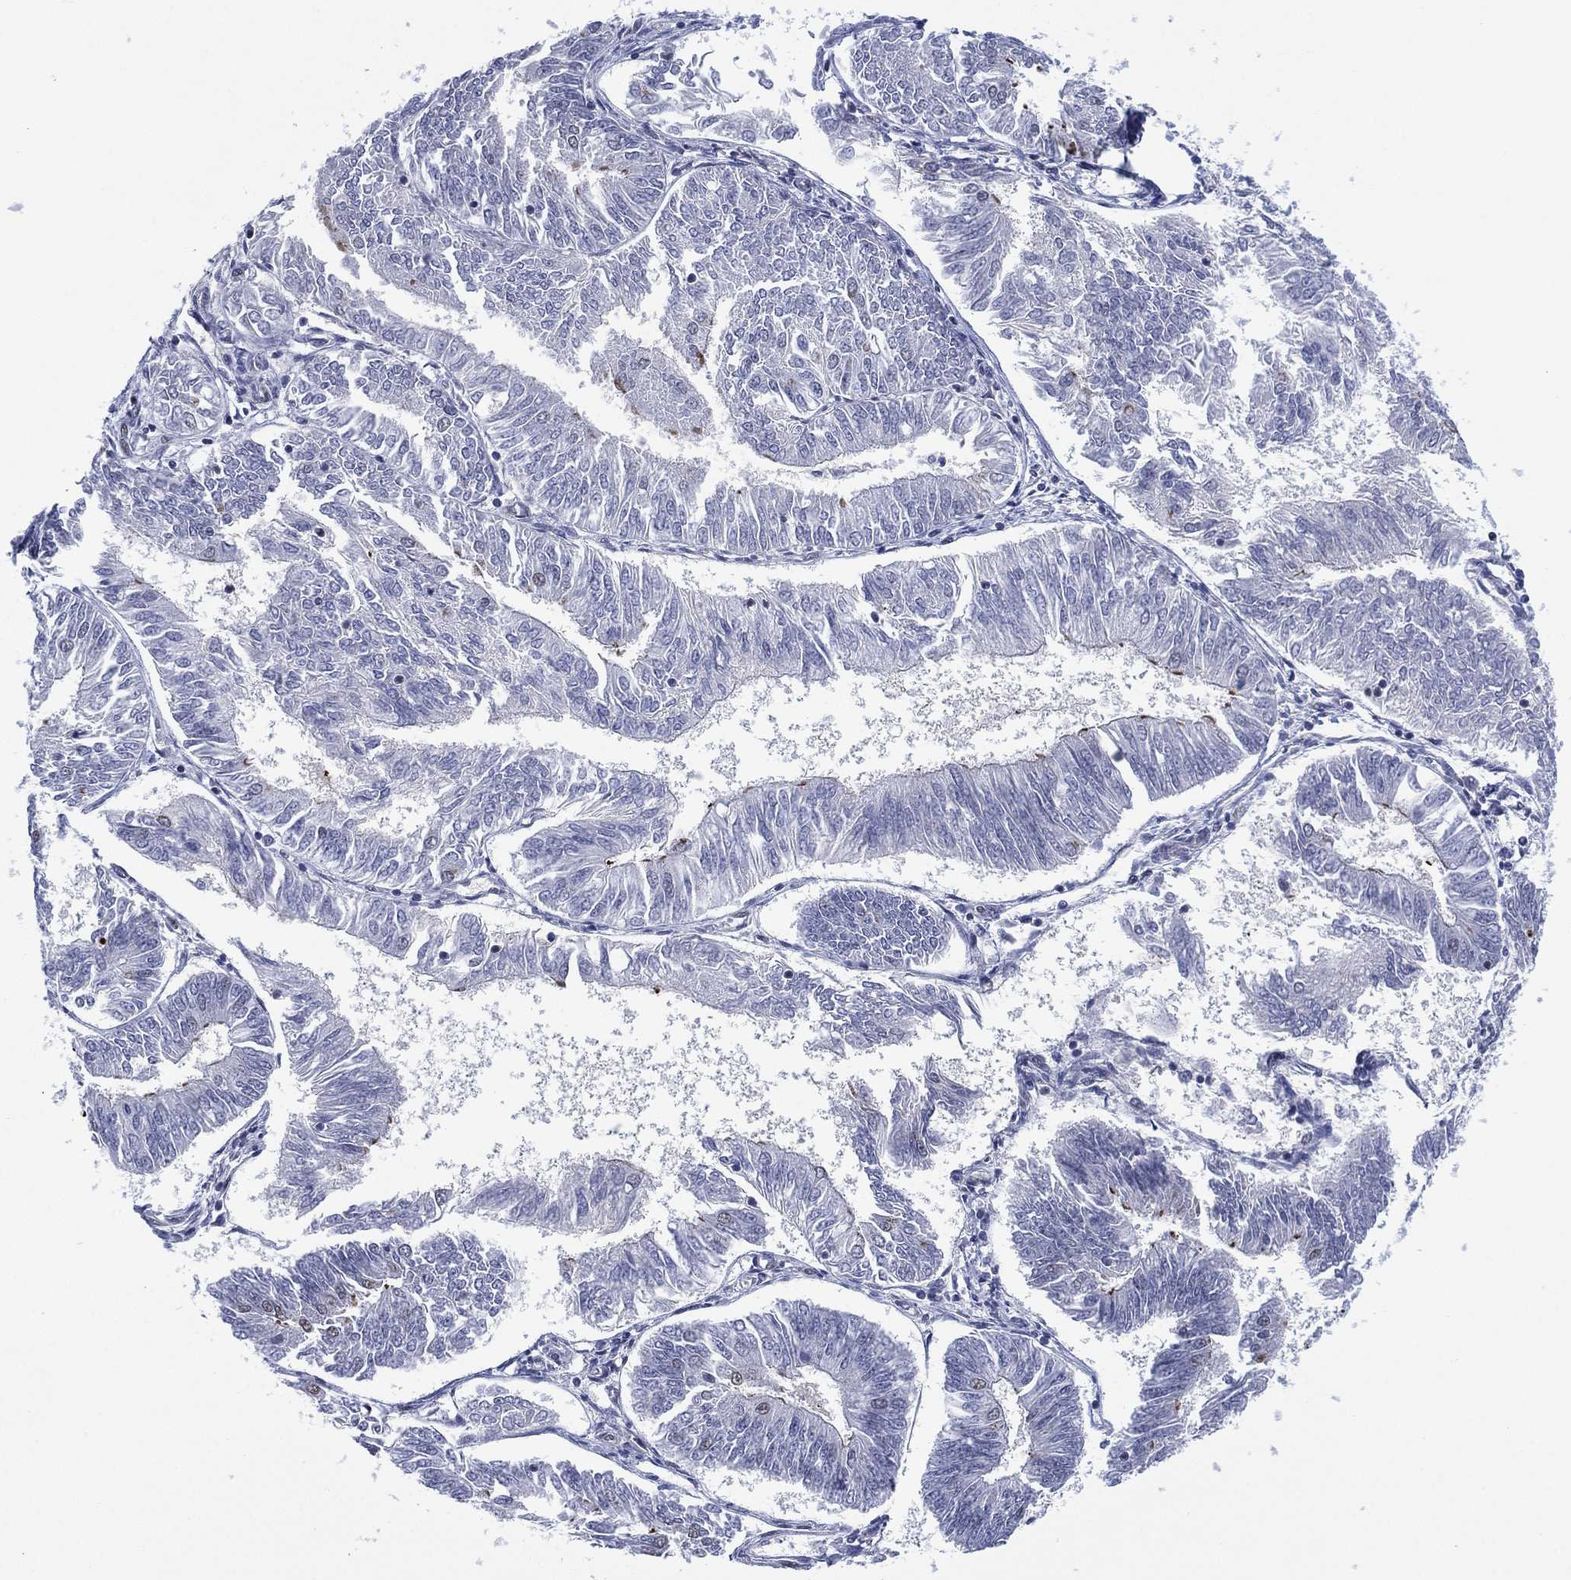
{"staining": {"intensity": "negative", "quantity": "none", "location": "none"}, "tissue": "endometrial cancer", "cell_type": "Tumor cells", "image_type": "cancer", "snomed": [{"axis": "morphology", "description": "Adenocarcinoma, NOS"}, {"axis": "topography", "description": "Endometrium"}], "caption": "An immunohistochemistry (IHC) image of adenocarcinoma (endometrial) is shown. There is no staining in tumor cells of adenocarcinoma (endometrial).", "gene": "GSE1", "patient": {"sex": "female", "age": 58}}